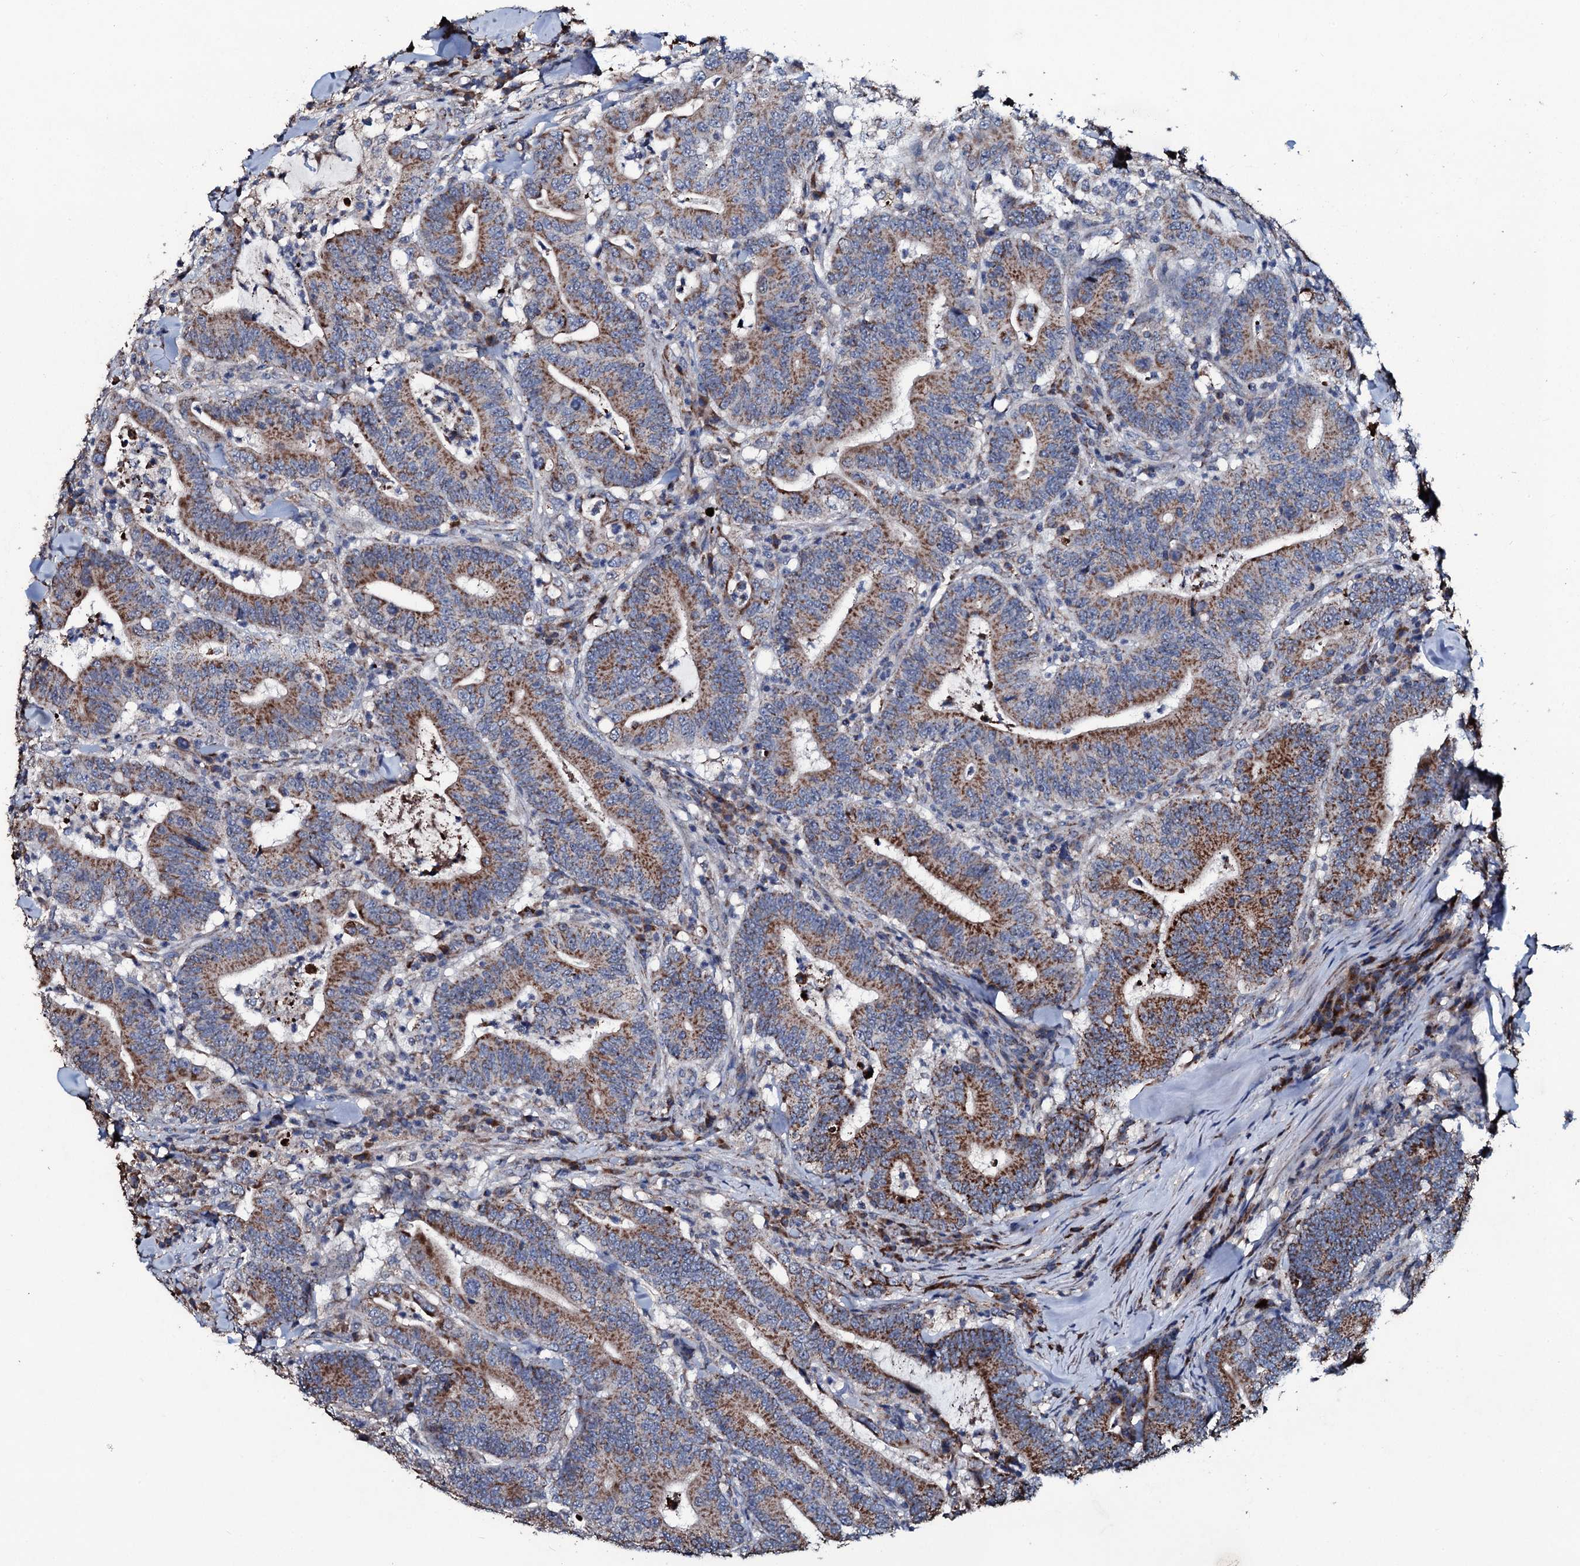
{"staining": {"intensity": "moderate", "quantity": ">75%", "location": "cytoplasmic/membranous"}, "tissue": "colorectal cancer", "cell_type": "Tumor cells", "image_type": "cancer", "snomed": [{"axis": "morphology", "description": "Adenocarcinoma, NOS"}, {"axis": "topography", "description": "Colon"}], "caption": "IHC of human colorectal adenocarcinoma demonstrates medium levels of moderate cytoplasmic/membranous staining in about >75% of tumor cells.", "gene": "DYNC2I2", "patient": {"sex": "female", "age": 66}}